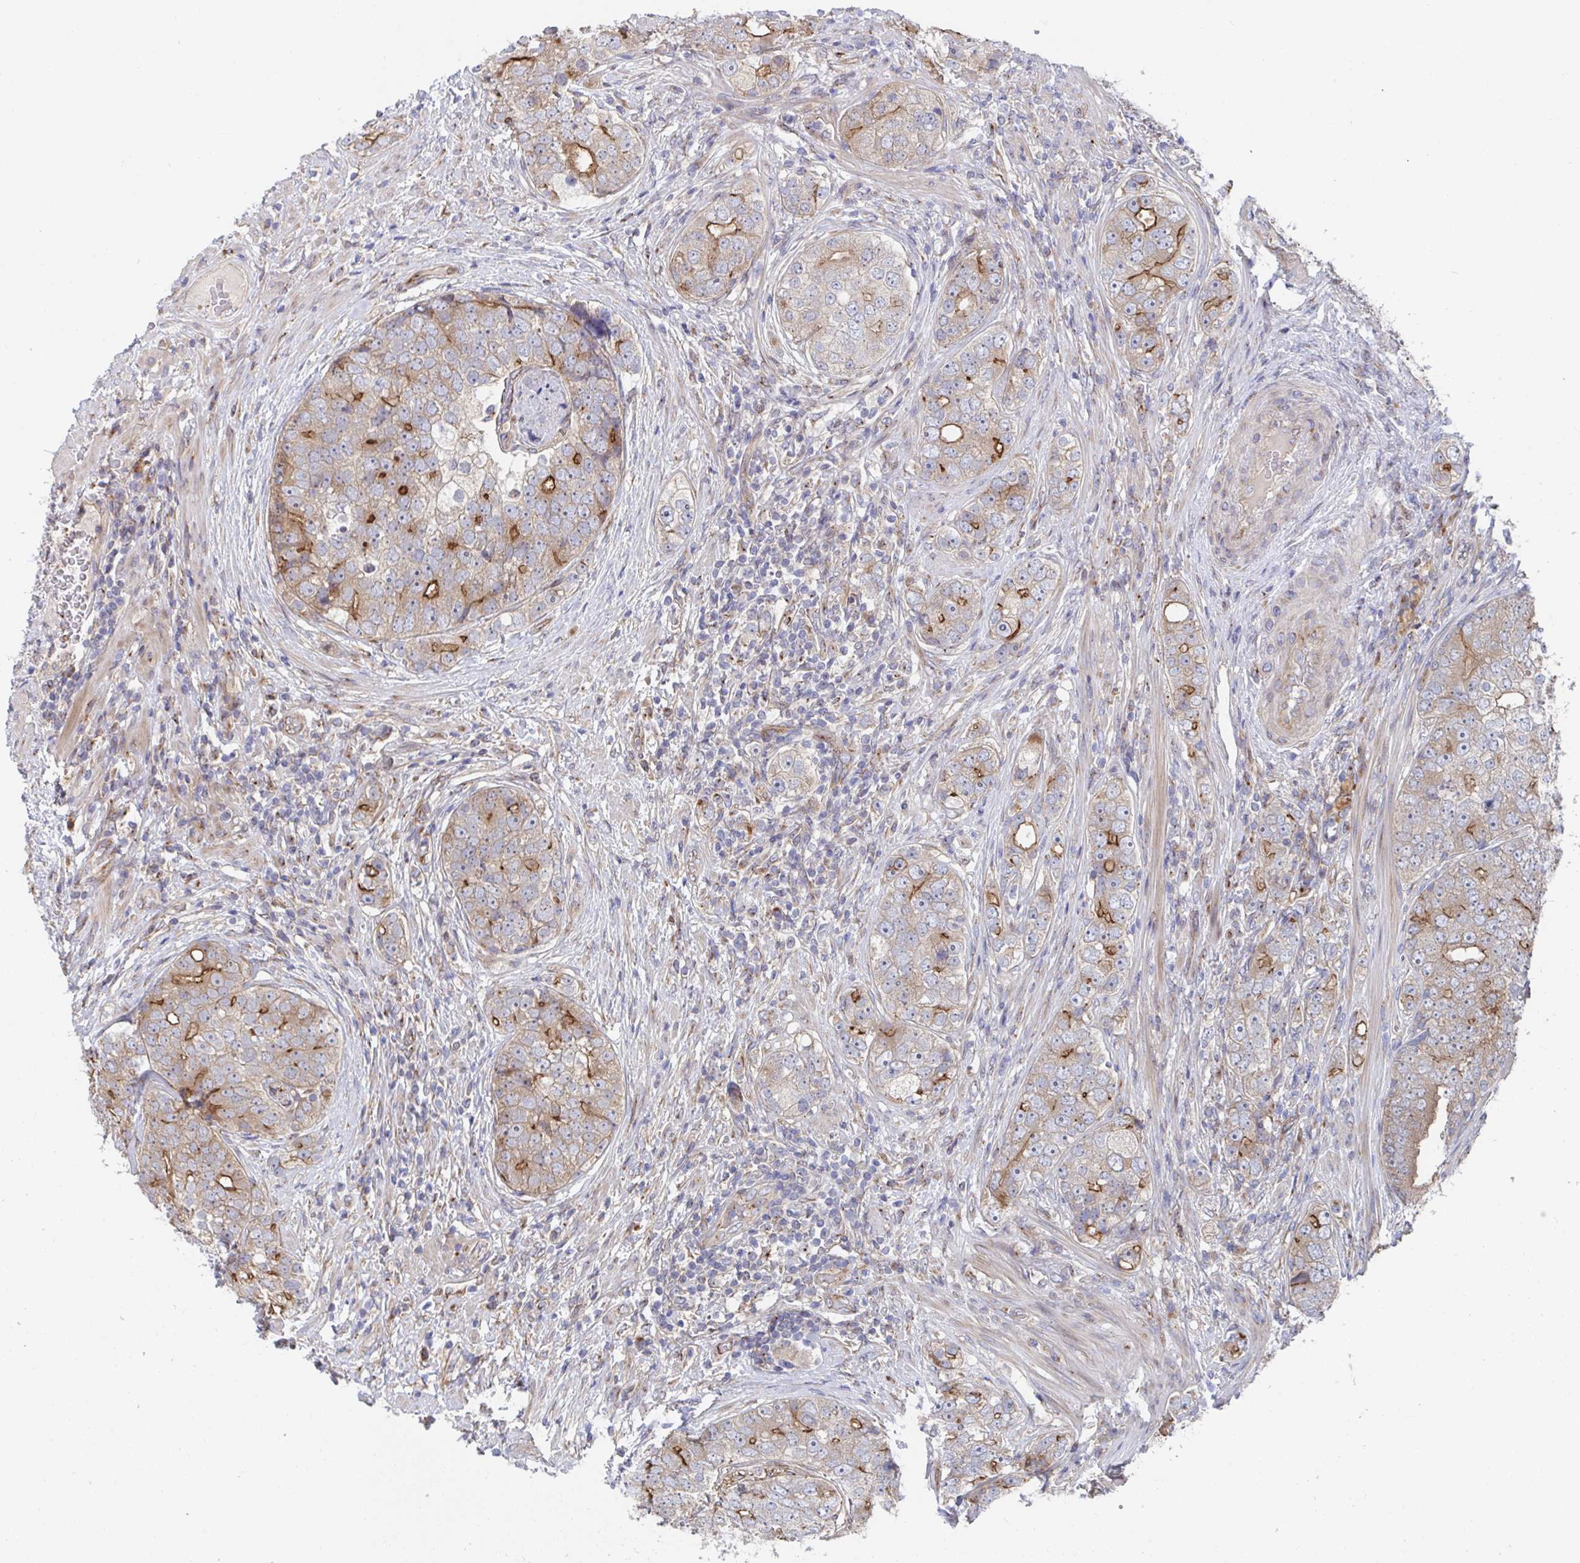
{"staining": {"intensity": "moderate", "quantity": "<25%", "location": "cytoplasmic/membranous"}, "tissue": "prostate cancer", "cell_type": "Tumor cells", "image_type": "cancer", "snomed": [{"axis": "morphology", "description": "Adenocarcinoma, High grade"}, {"axis": "topography", "description": "Prostate"}], "caption": "A brown stain highlights moderate cytoplasmic/membranous expression of a protein in prostate cancer (high-grade adenocarcinoma) tumor cells.", "gene": "FJX1", "patient": {"sex": "male", "age": 60}}